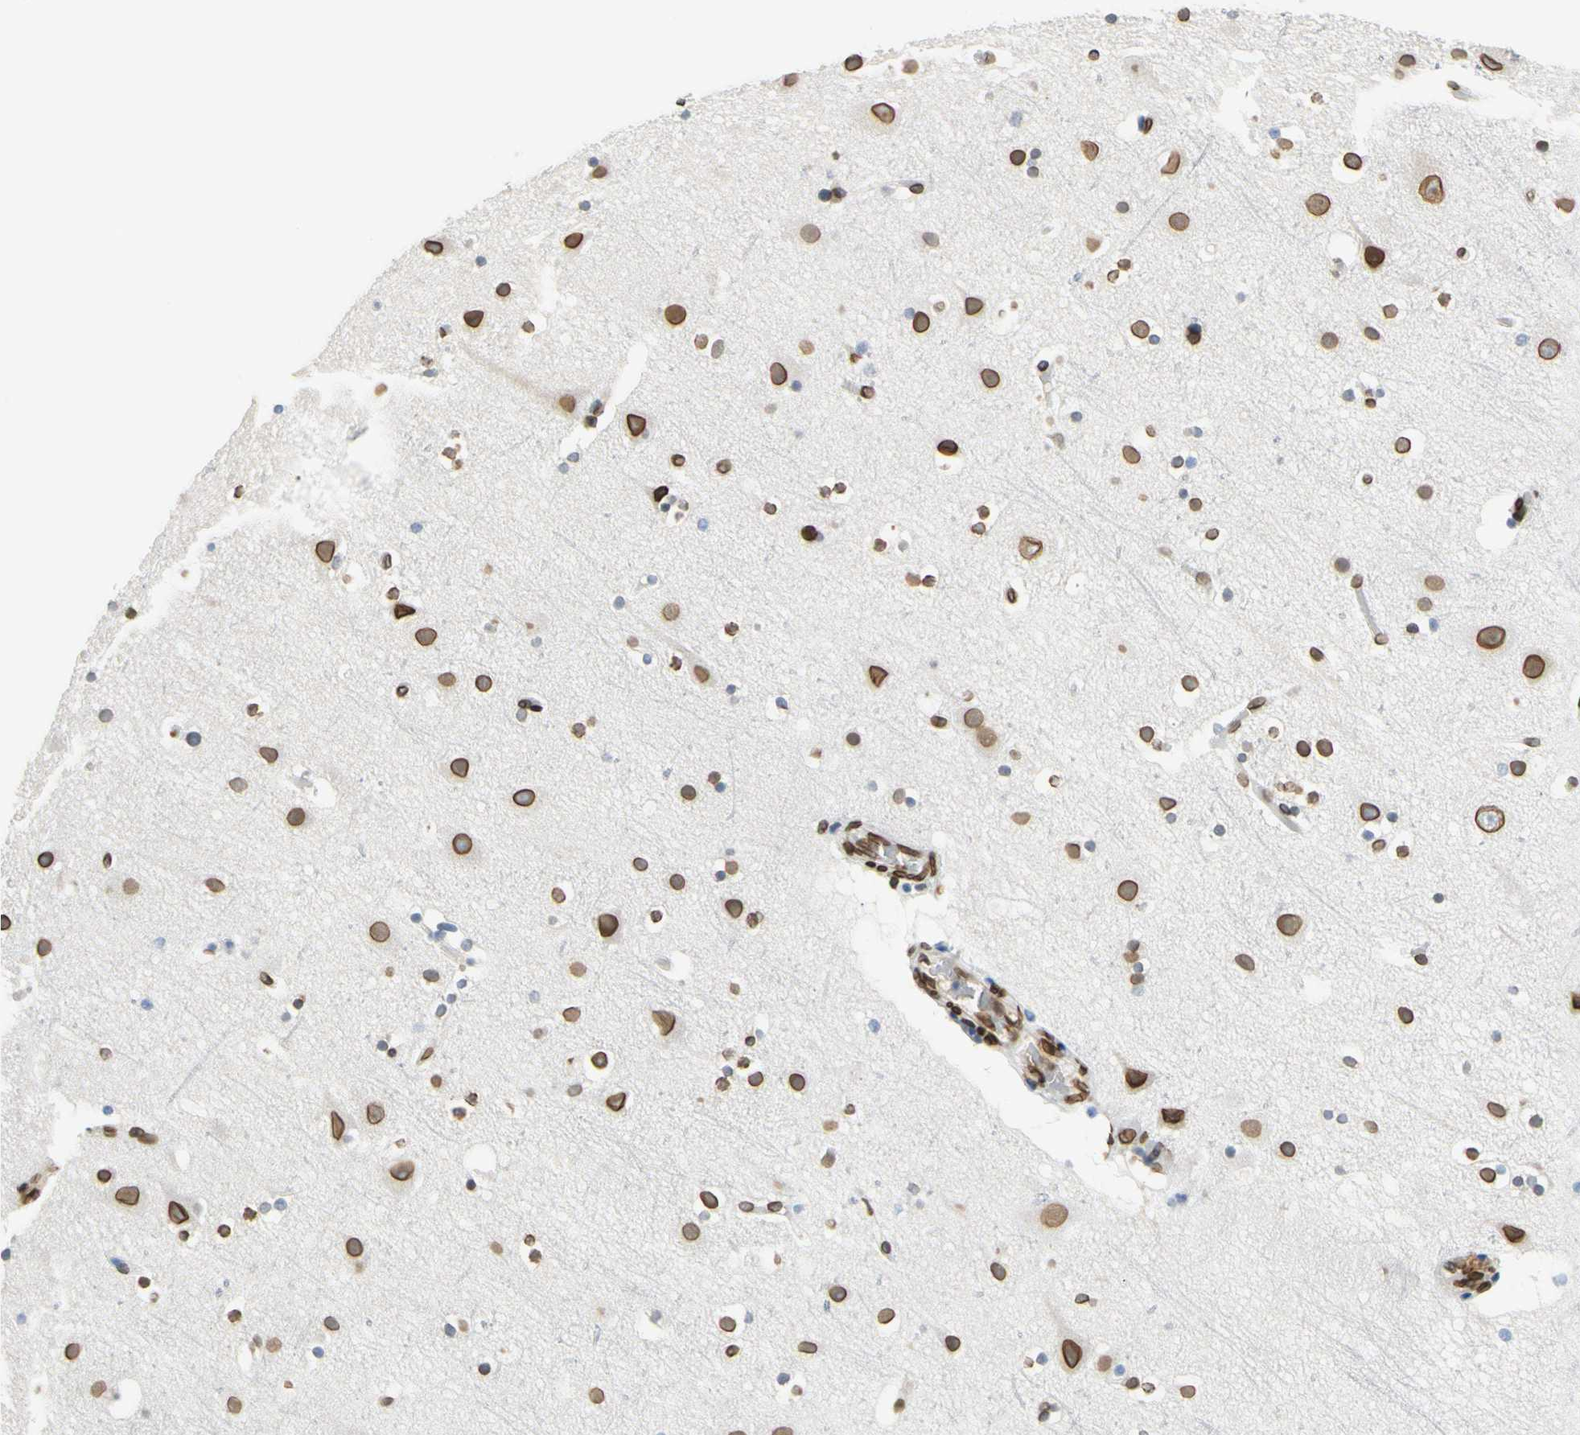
{"staining": {"intensity": "moderate", "quantity": ">75%", "location": "nuclear"}, "tissue": "cerebral cortex", "cell_type": "Endothelial cells", "image_type": "normal", "snomed": [{"axis": "morphology", "description": "Normal tissue, NOS"}, {"axis": "topography", "description": "Cerebral cortex"}], "caption": "Cerebral cortex was stained to show a protein in brown. There is medium levels of moderate nuclear expression in approximately >75% of endothelial cells. The staining is performed using DAB brown chromogen to label protein expression. The nuclei are counter-stained blue using hematoxylin.", "gene": "SUN1", "patient": {"sex": "male", "age": 45}}